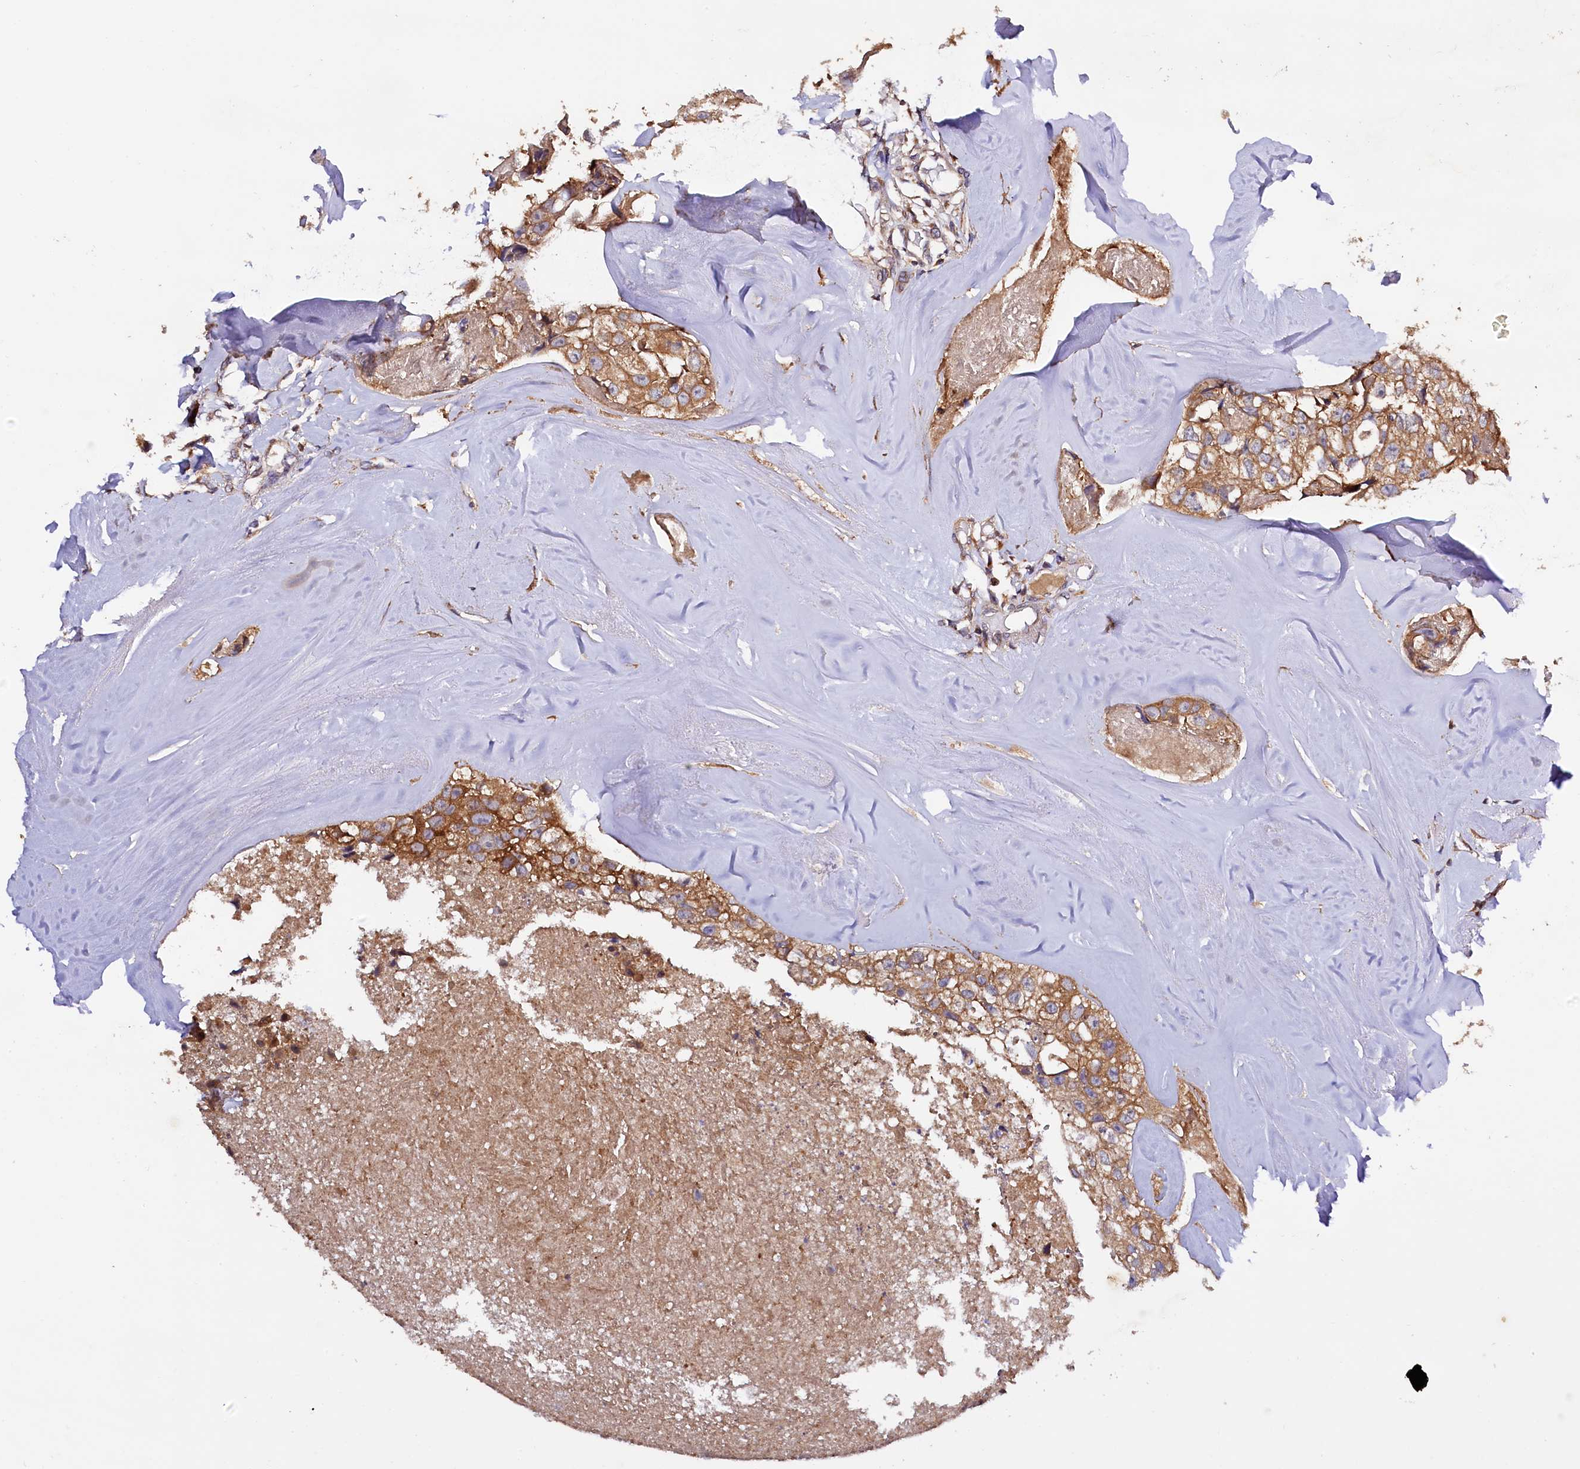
{"staining": {"intensity": "moderate", "quantity": ">75%", "location": "cytoplasmic/membranous"}, "tissue": "head and neck cancer", "cell_type": "Tumor cells", "image_type": "cancer", "snomed": [{"axis": "morphology", "description": "Adenocarcinoma, NOS"}, {"axis": "morphology", "description": "Adenocarcinoma, metastatic, NOS"}, {"axis": "topography", "description": "Head-Neck"}], "caption": "Immunohistochemistry (IHC) image of human head and neck cancer (metastatic adenocarcinoma) stained for a protein (brown), which displays medium levels of moderate cytoplasmic/membranous staining in approximately >75% of tumor cells.", "gene": "KLC2", "patient": {"sex": "male", "age": 75}}